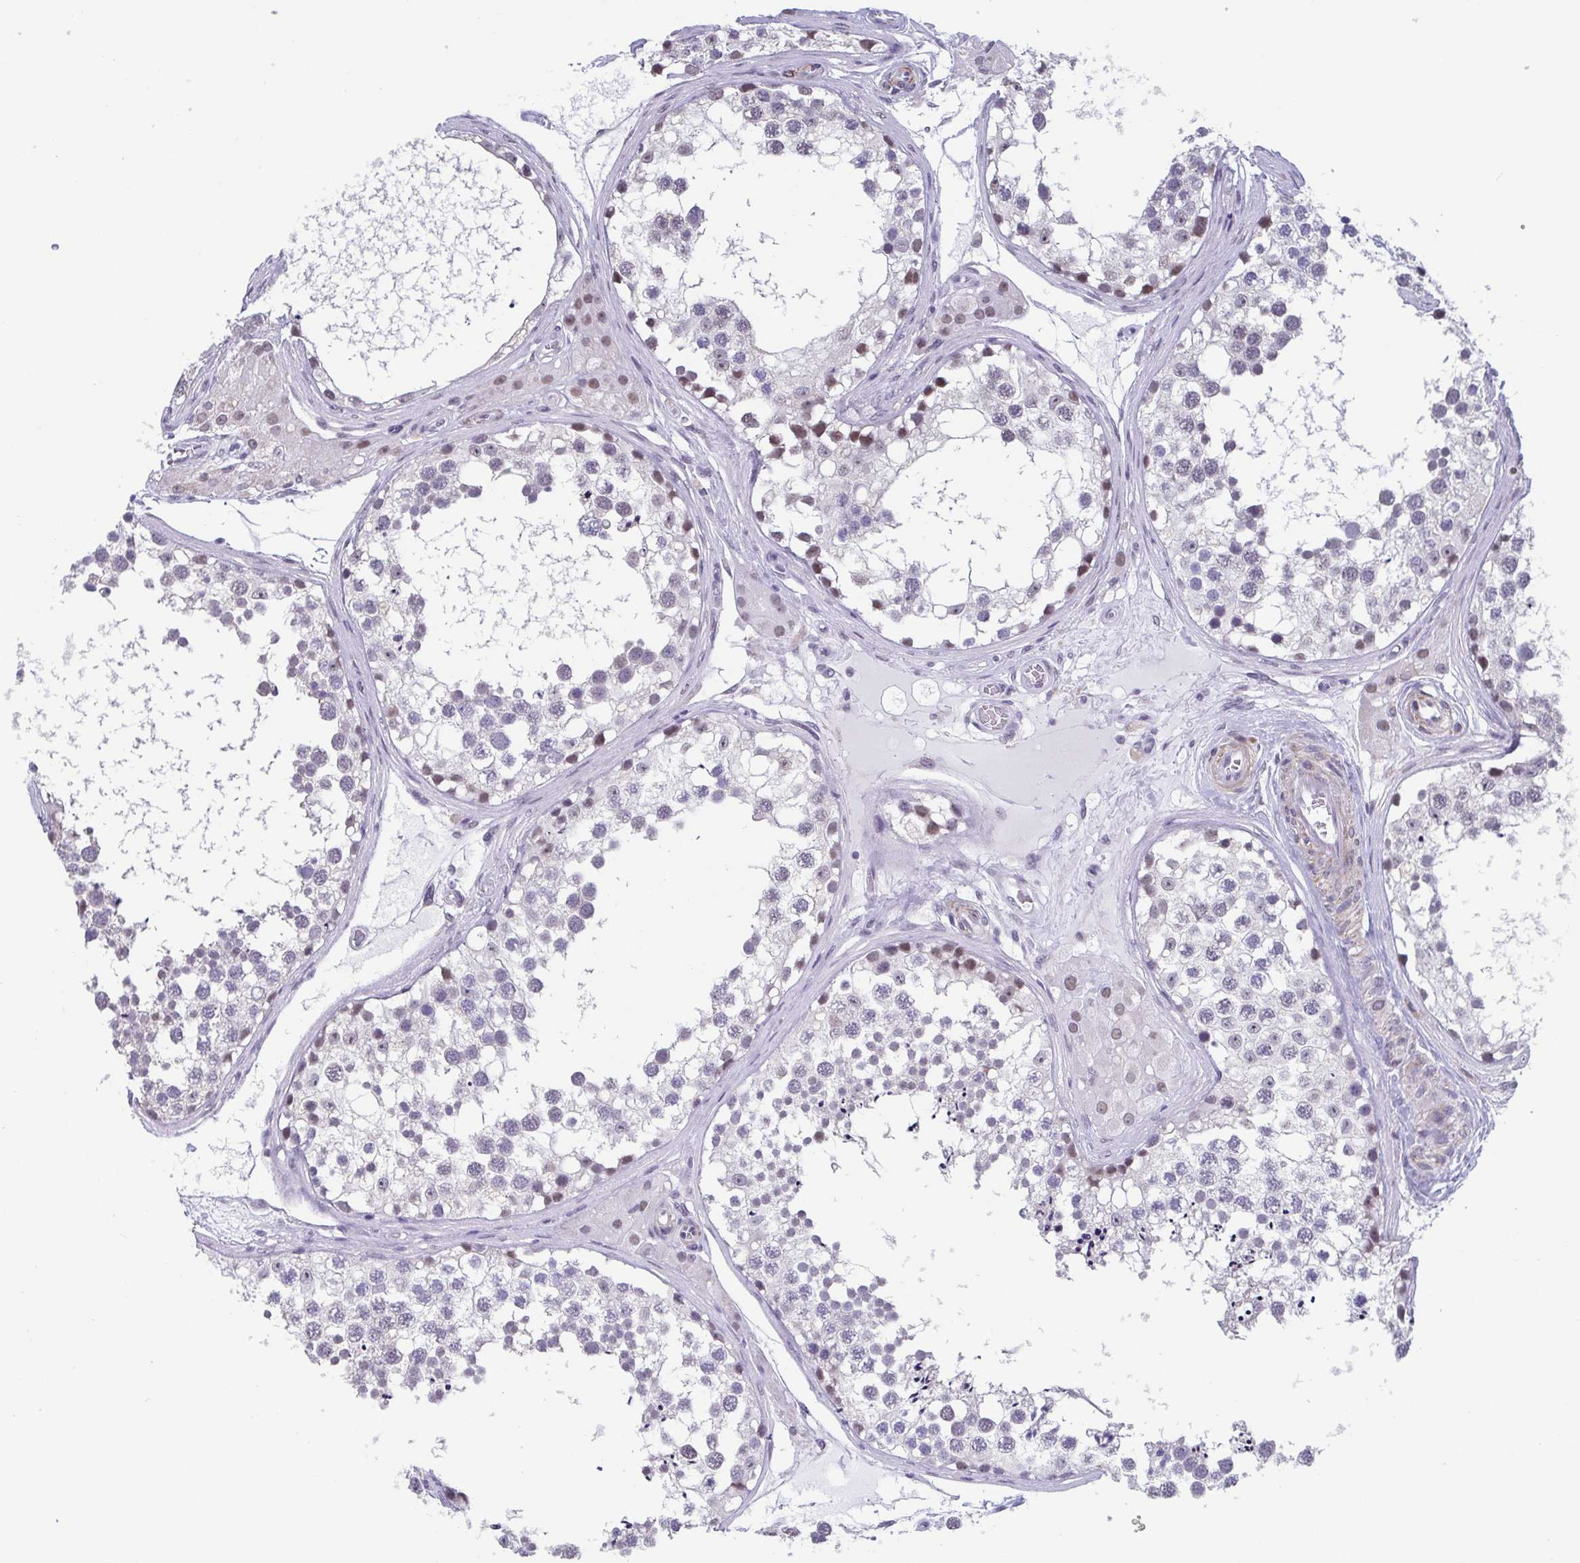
{"staining": {"intensity": "weak", "quantity": "<25%", "location": "nuclear"}, "tissue": "testis", "cell_type": "Cells in seminiferous ducts", "image_type": "normal", "snomed": [{"axis": "morphology", "description": "Normal tissue, NOS"}, {"axis": "morphology", "description": "Seminoma, NOS"}, {"axis": "topography", "description": "Testis"}], "caption": "Protein analysis of benign testis exhibits no significant expression in cells in seminiferous ducts. (DAB (3,3'-diaminobenzidine) immunohistochemistry (IHC) with hematoxylin counter stain).", "gene": "TMEM92", "patient": {"sex": "male", "age": 65}}